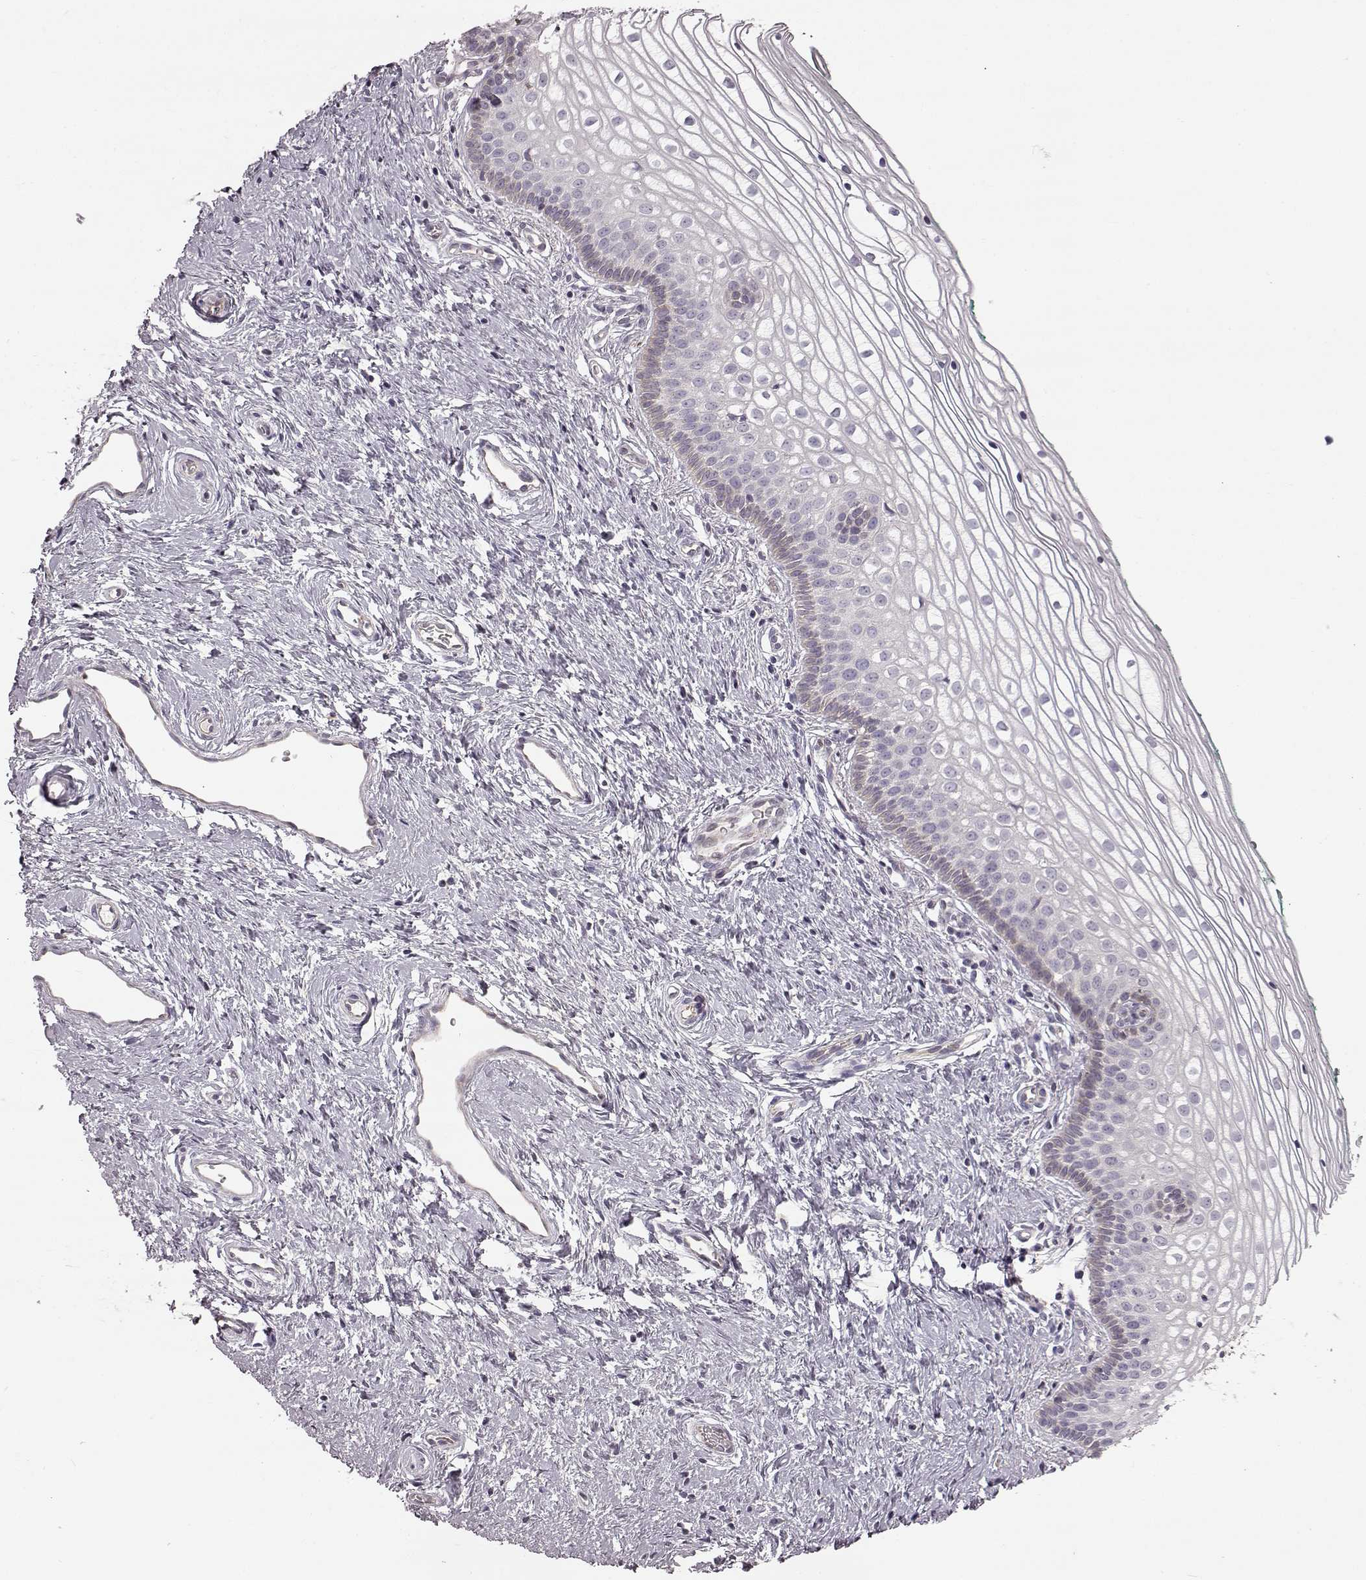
{"staining": {"intensity": "negative", "quantity": "none", "location": "none"}, "tissue": "vagina", "cell_type": "Squamous epithelial cells", "image_type": "normal", "snomed": [{"axis": "morphology", "description": "Normal tissue, NOS"}, {"axis": "topography", "description": "Vagina"}], "caption": "DAB (3,3'-diaminobenzidine) immunohistochemical staining of benign human vagina exhibits no significant staining in squamous epithelial cells. Brightfield microscopy of IHC stained with DAB (brown) and hematoxylin (blue), captured at high magnification.", "gene": "B3GNT6", "patient": {"sex": "female", "age": 36}}